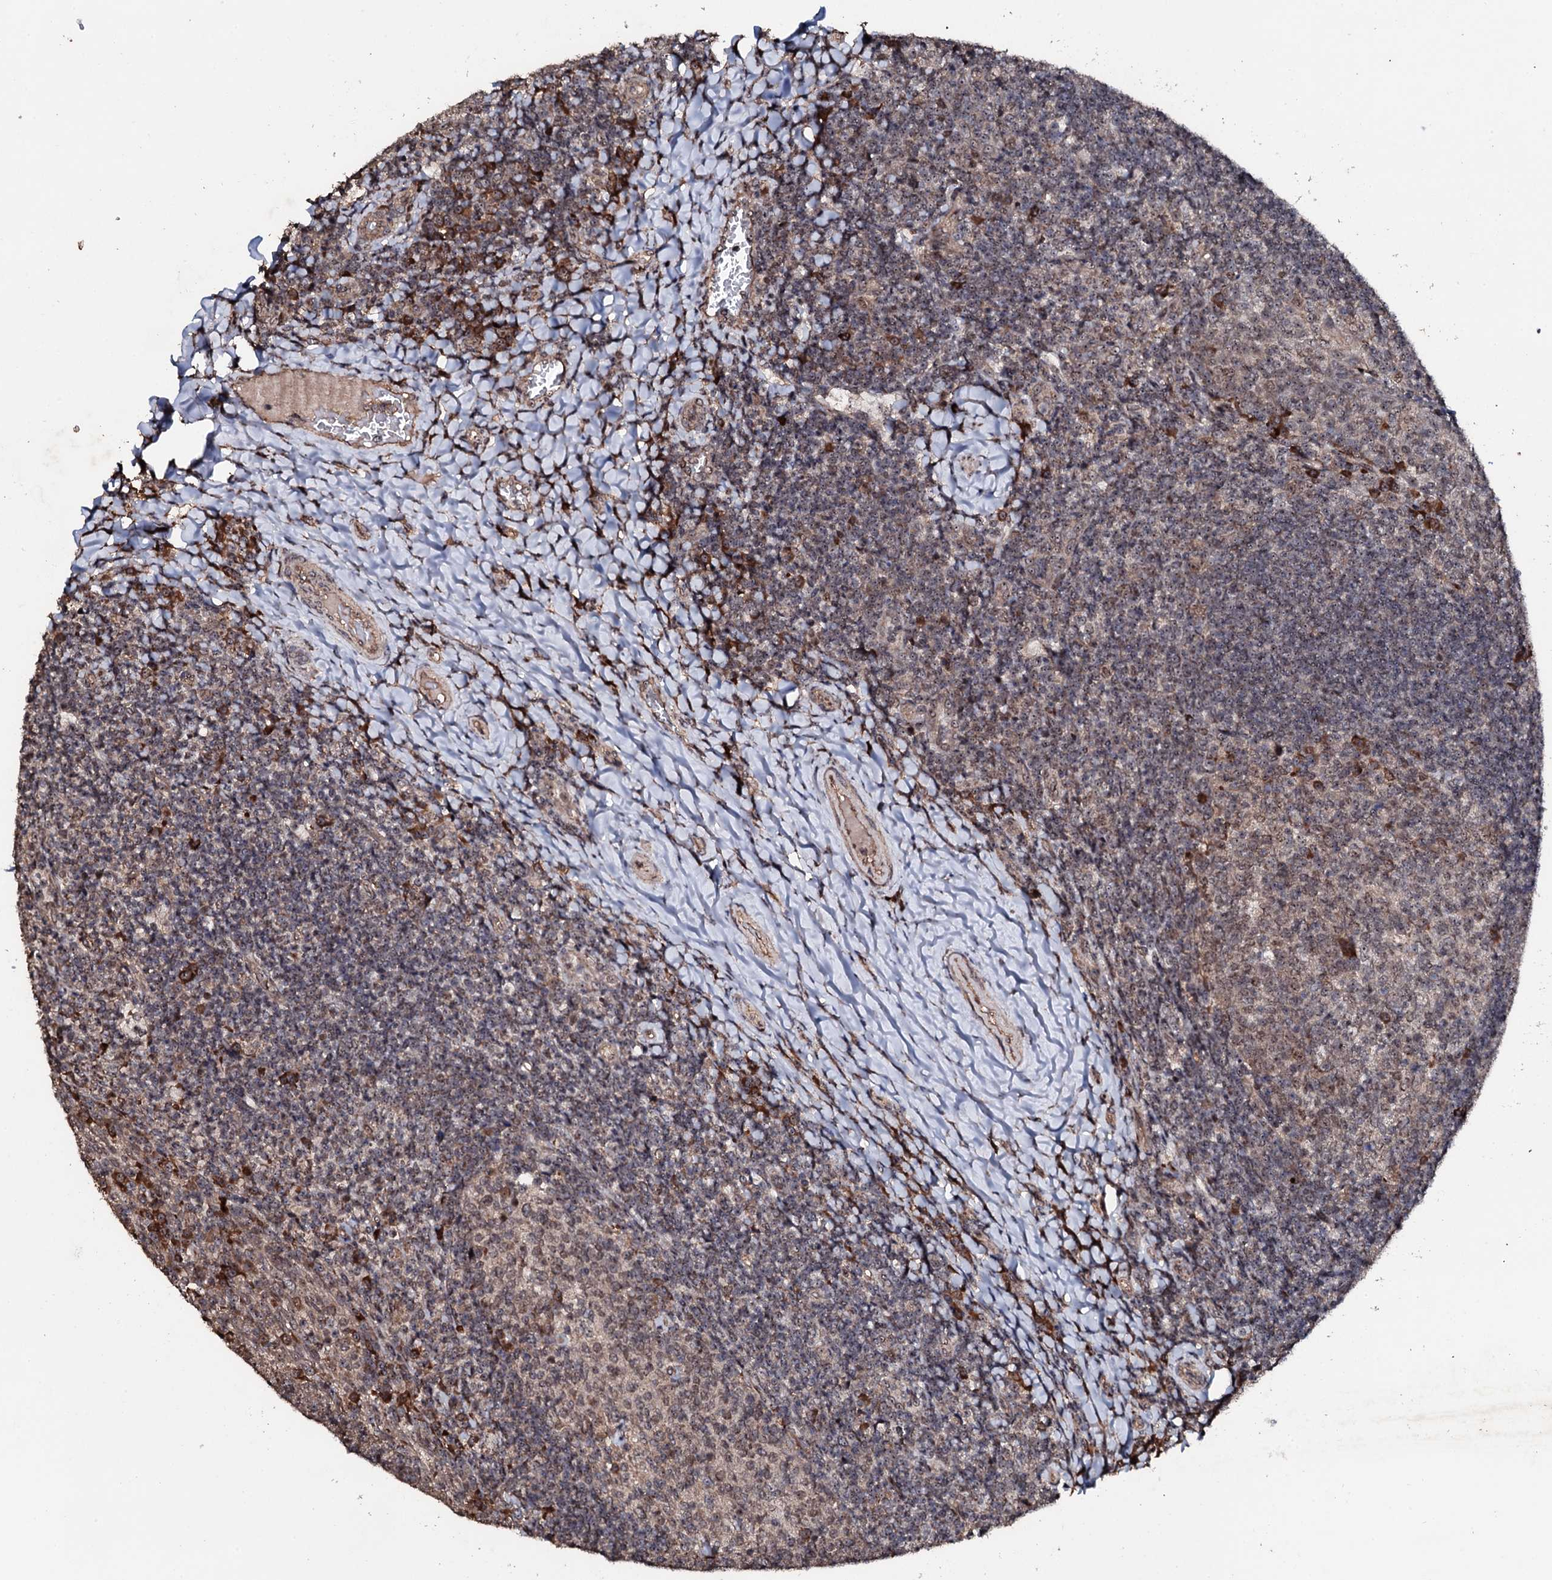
{"staining": {"intensity": "moderate", "quantity": "25%-75%", "location": "cytoplasmic/membranous,nuclear"}, "tissue": "tonsil", "cell_type": "Germinal center cells", "image_type": "normal", "snomed": [{"axis": "morphology", "description": "Normal tissue, NOS"}, {"axis": "topography", "description": "Tonsil"}], "caption": "Immunohistochemistry (IHC) of normal tonsil demonstrates medium levels of moderate cytoplasmic/membranous,nuclear positivity in about 25%-75% of germinal center cells.", "gene": "FAM111A", "patient": {"sex": "female", "age": 10}}